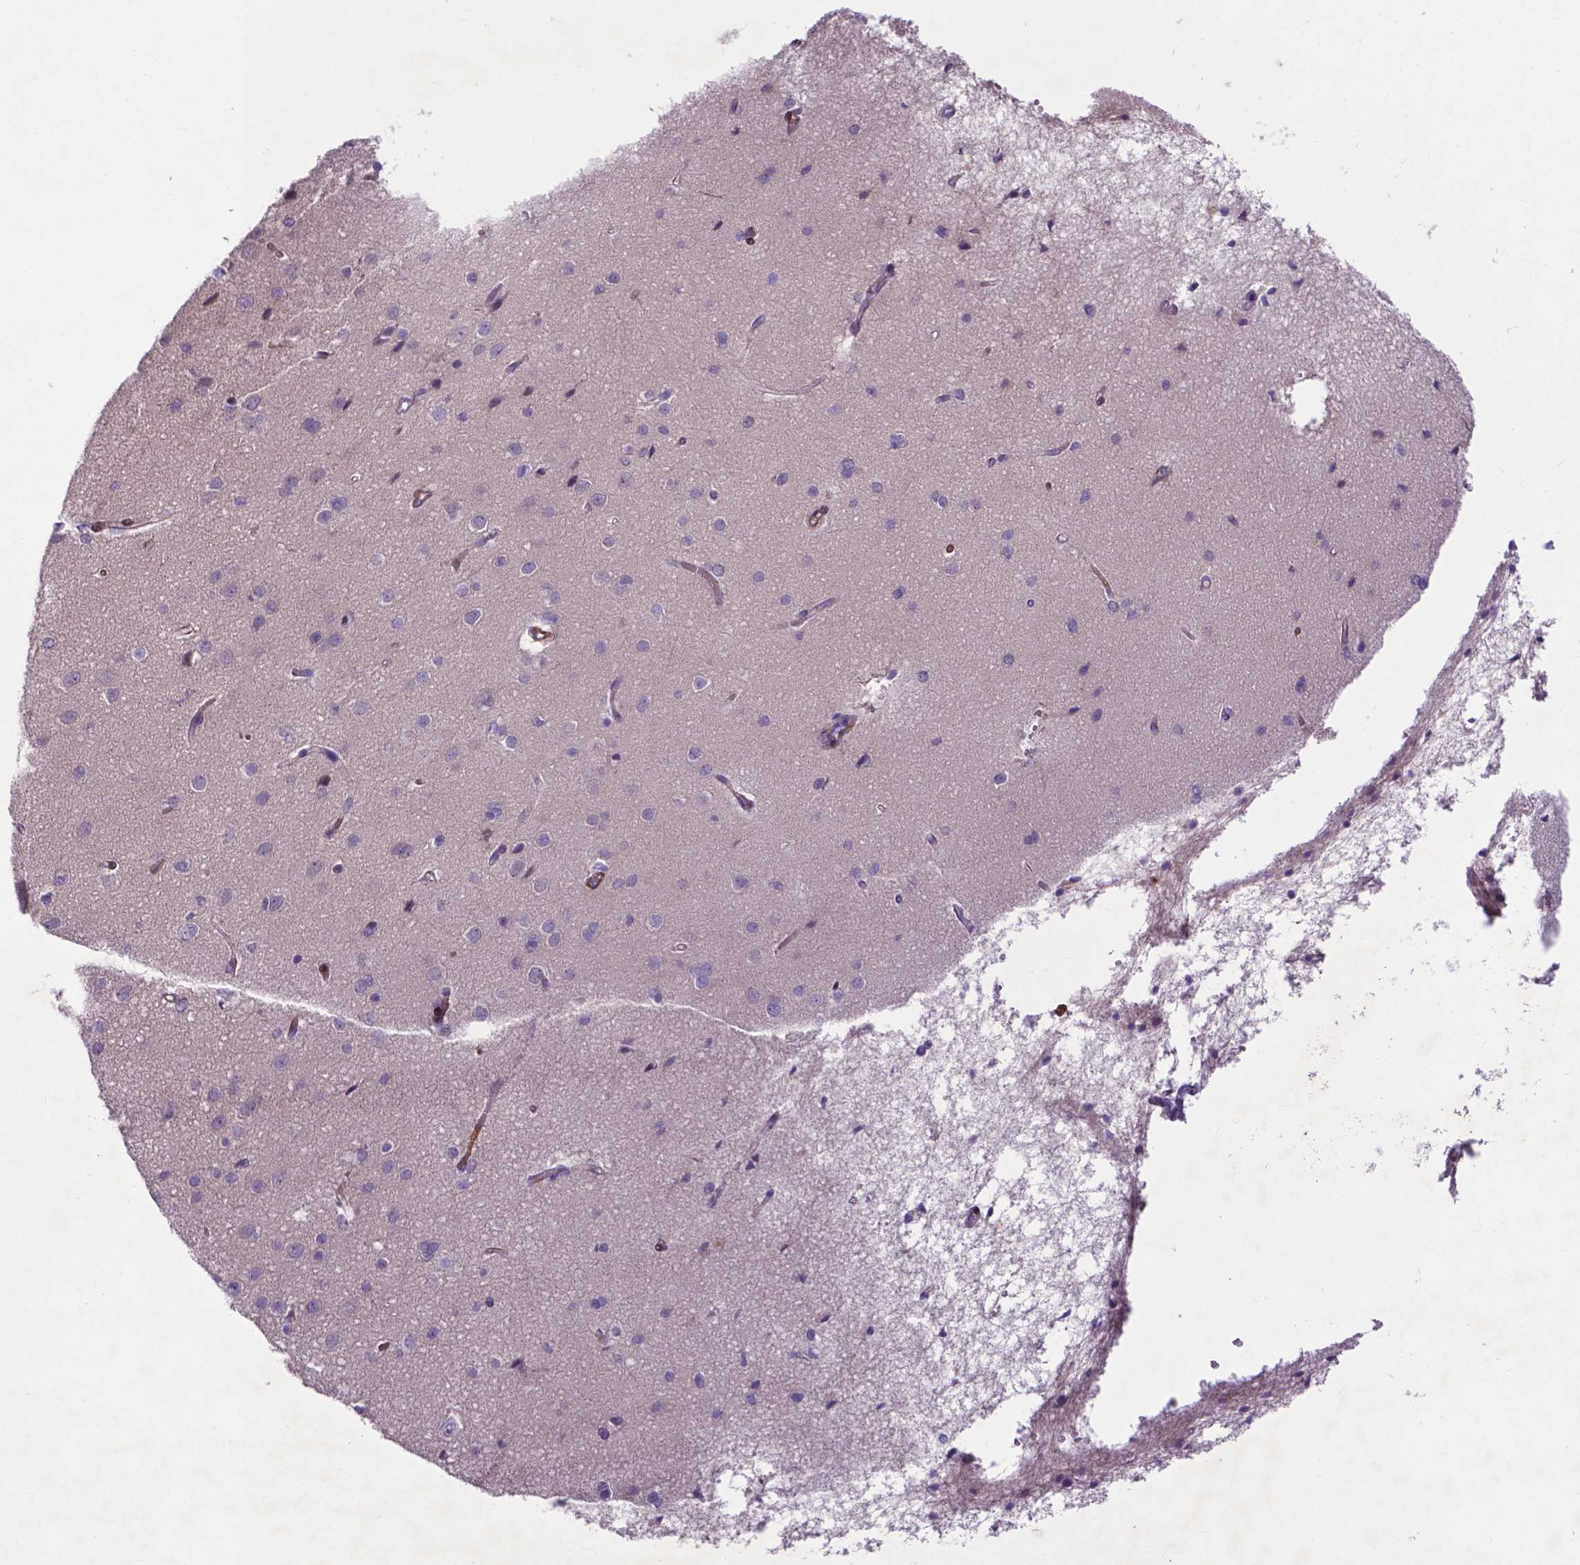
{"staining": {"intensity": "weak", "quantity": "25%-75%", "location": "cytoplasmic/membranous"}, "tissue": "cerebral cortex", "cell_type": "Endothelial cells", "image_type": "normal", "snomed": [{"axis": "morphology", "description": "Normal tissue, NOS"}, {"axis": "topography", "description": "Cerebral cortex"}], "caption": "Immunohistochemistry (IHC) image of unremarkable cerebral cortex: cerebral cortex stained using immunohistochemistry (IHC) exhibits low levels of weak protein expression localized specifically in the cytoplasmic/membranous of endothelial cells, appearing as a cytoplasmic/membranous brown color.", "gene": "PFKFB4", "patient": {"sex": "male", "age": 37}}